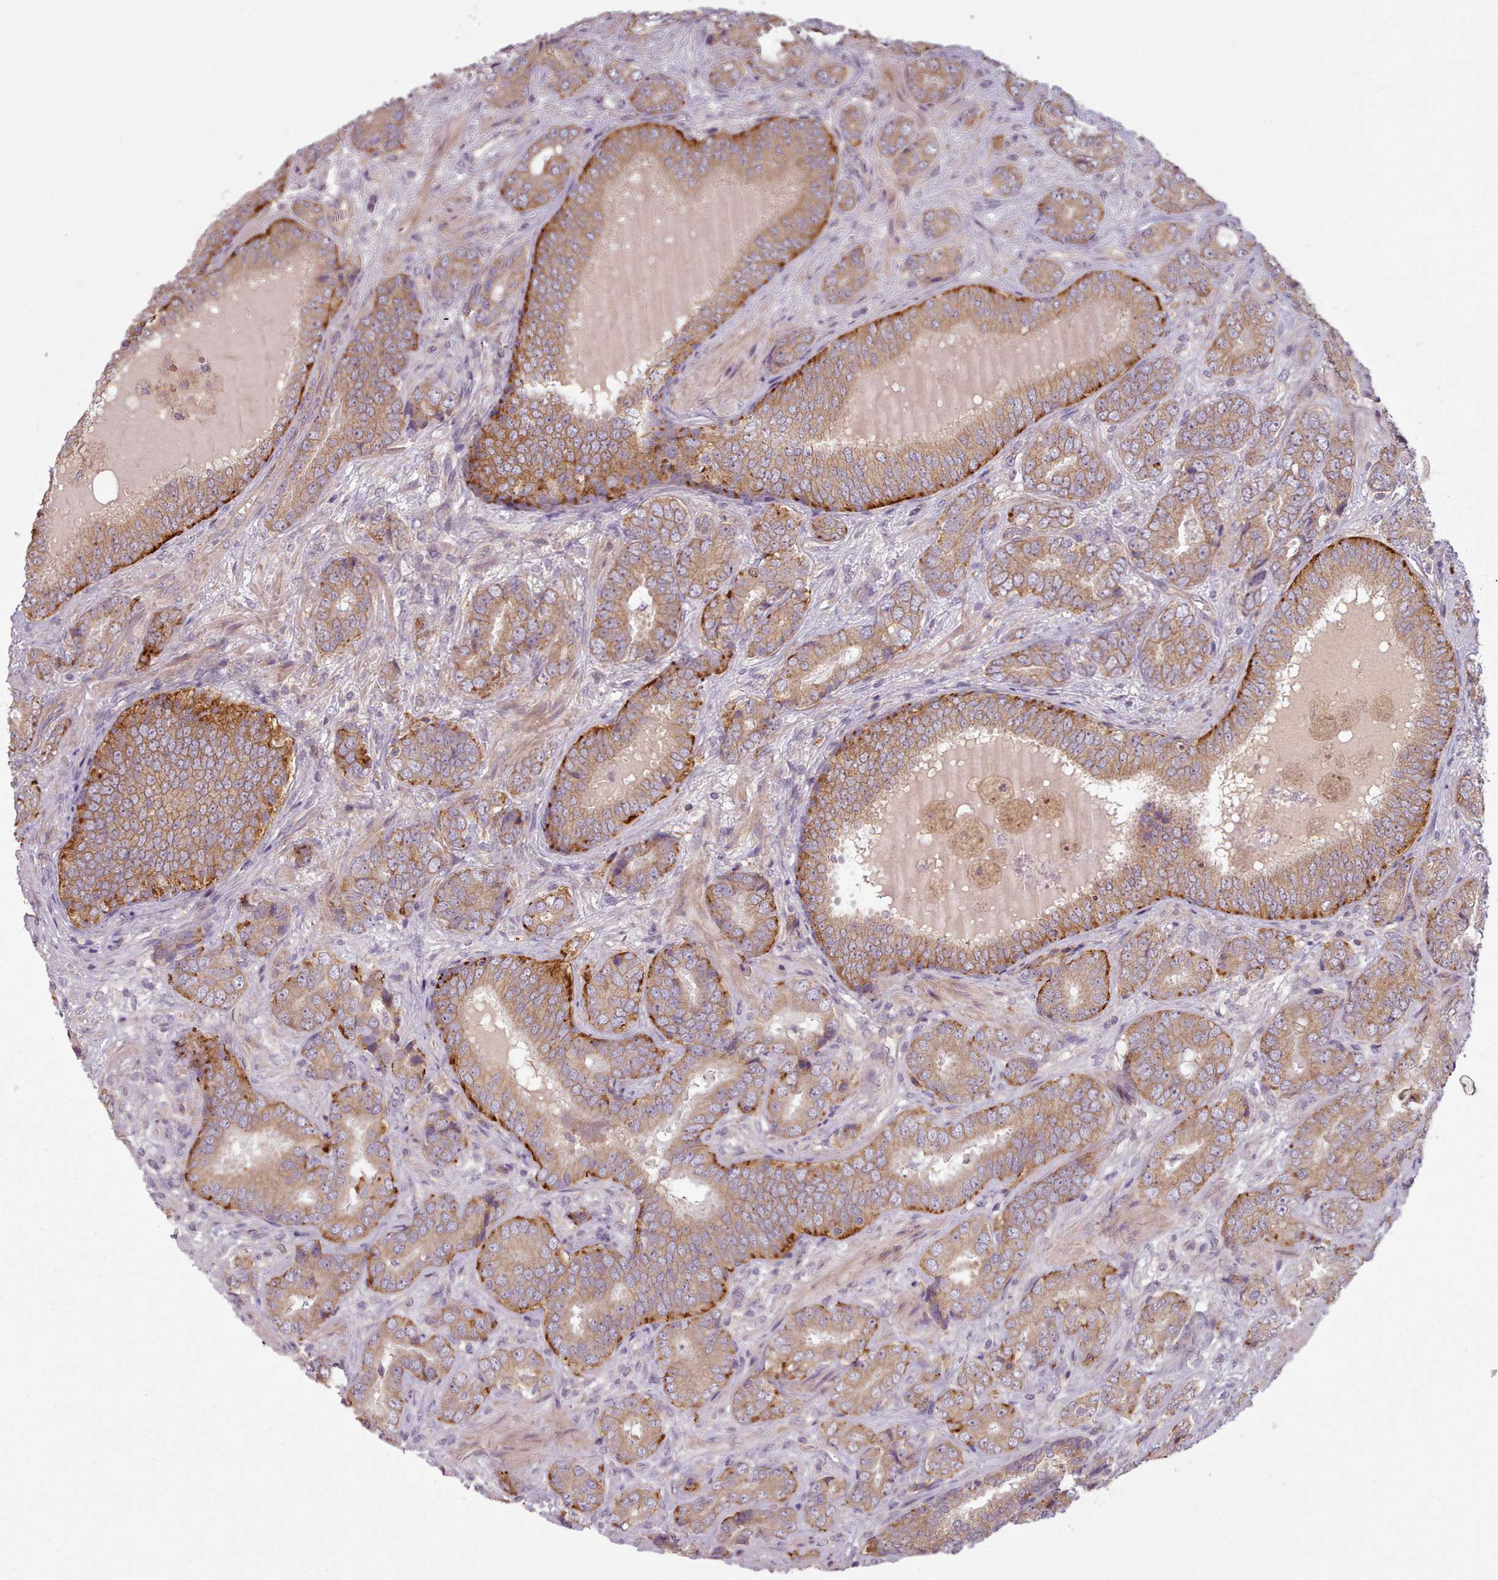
{"staining": {"intensity": "moderate", "quantity": ">75%", "location": "cytoplasmic/membranous"}, "tissue": "prostate cancer", "cell_type": "Tumor cells", "image_type": "cancer", "snomed": [{"axis": "morphology", "description": "Adenocarcinoma, High grade"}, {"axis": "topography", "description": "Prostate"}], "caption": "Prostate high-grade adenocarcinoma stained for a protein (brown) displays moderate cytoplasmic/membranous positive staining in about >75% of tumor cells.", "gene": "NT5DC2", "patient": {"sex": "male", "age": 71}}